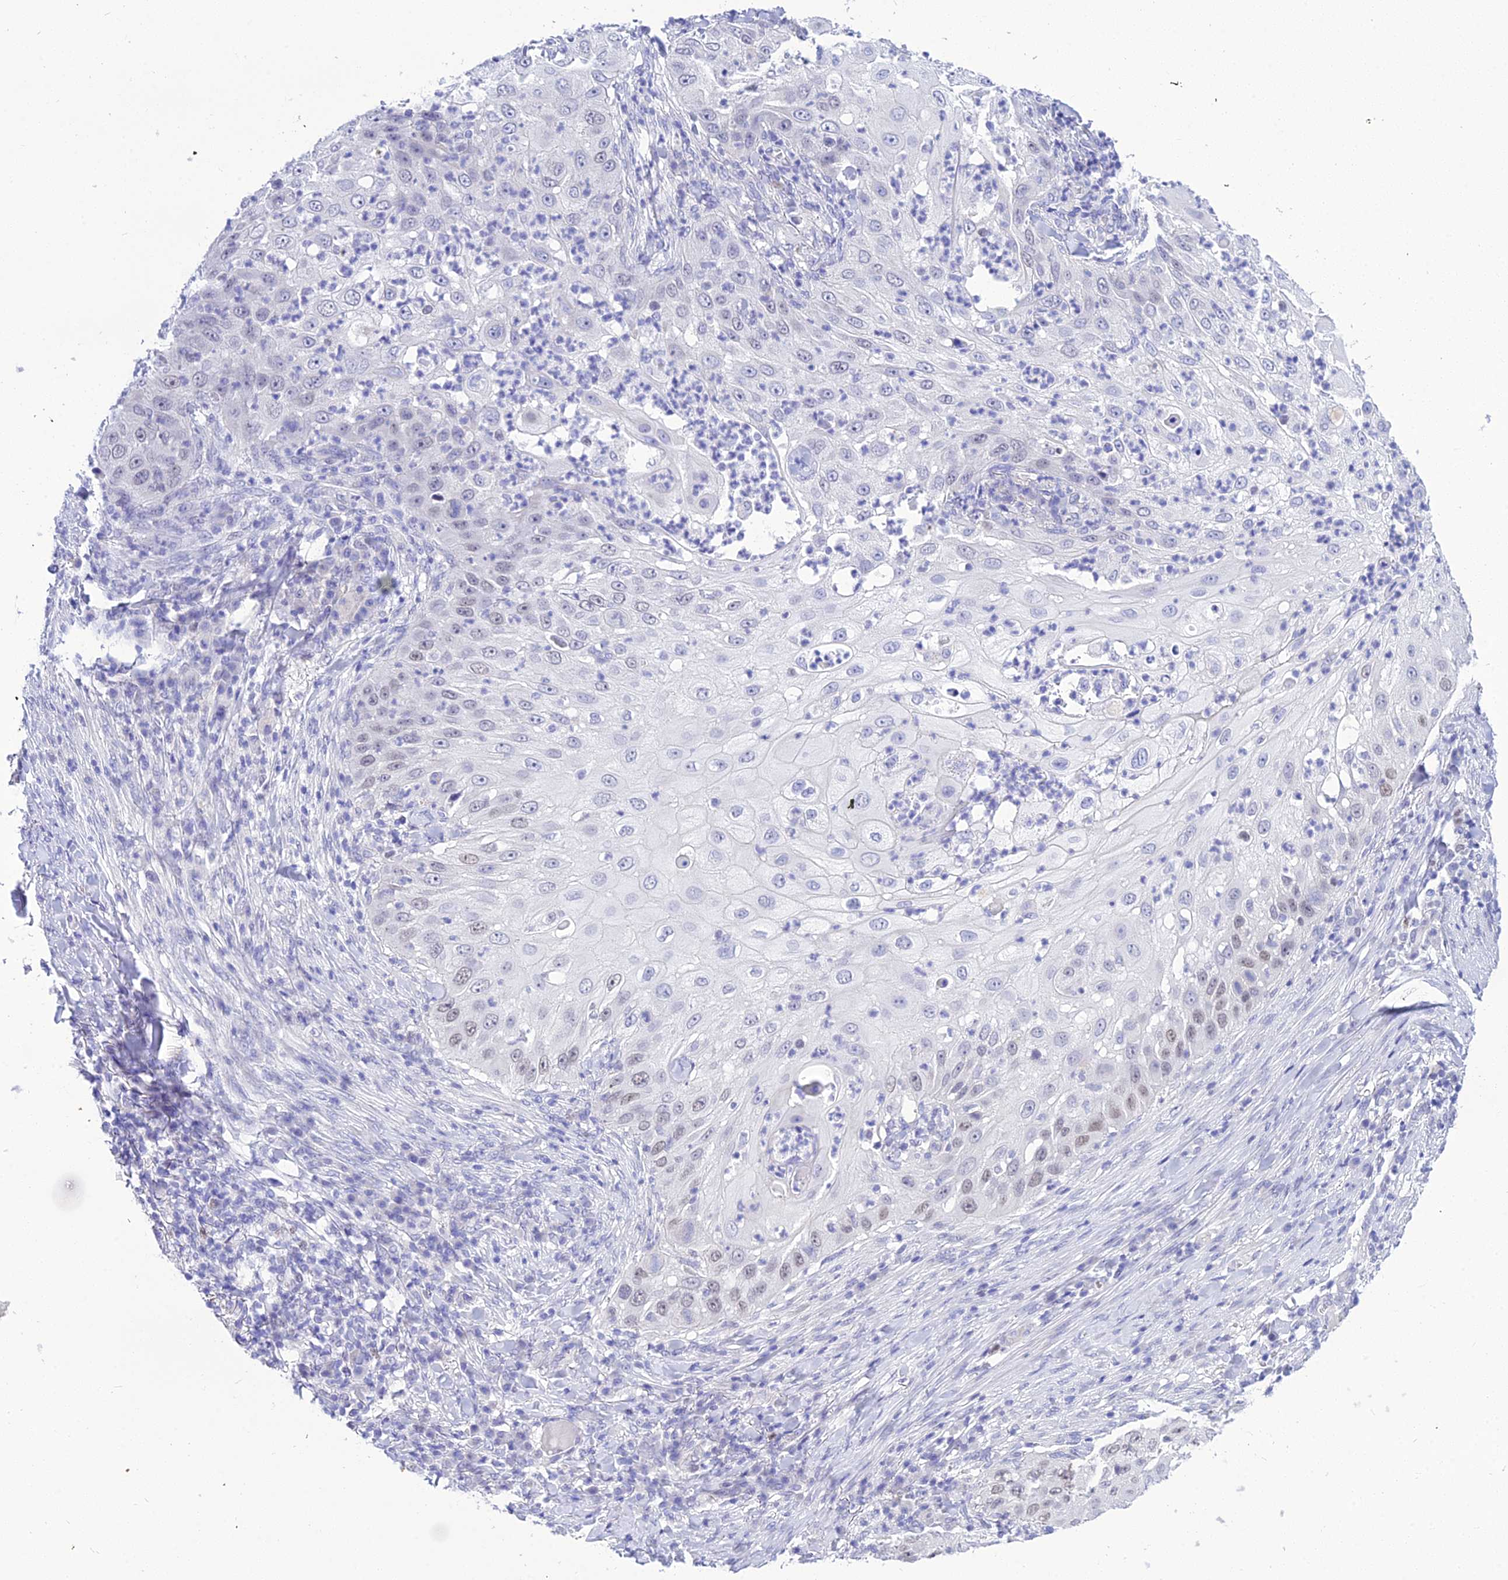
{"staining": {"intensity": "weak", "quantity": "<25%", "location": "nuclear"}, "tissue": "skin cancer", "cell_type": "Tumor cells", "image_type": "cancer", "snomed": [{"axis": "morphology", "description": "Squamous cell carcinoma, NOS"}, {"axis": "topography", "description": "Skin"}], "caption": "Protein analysis of skin squamous cell carcinoma shows no significant positivity in tumor cells.", "gene": "DEFB107A", "patient": {"sex": "female", "age": 44}}